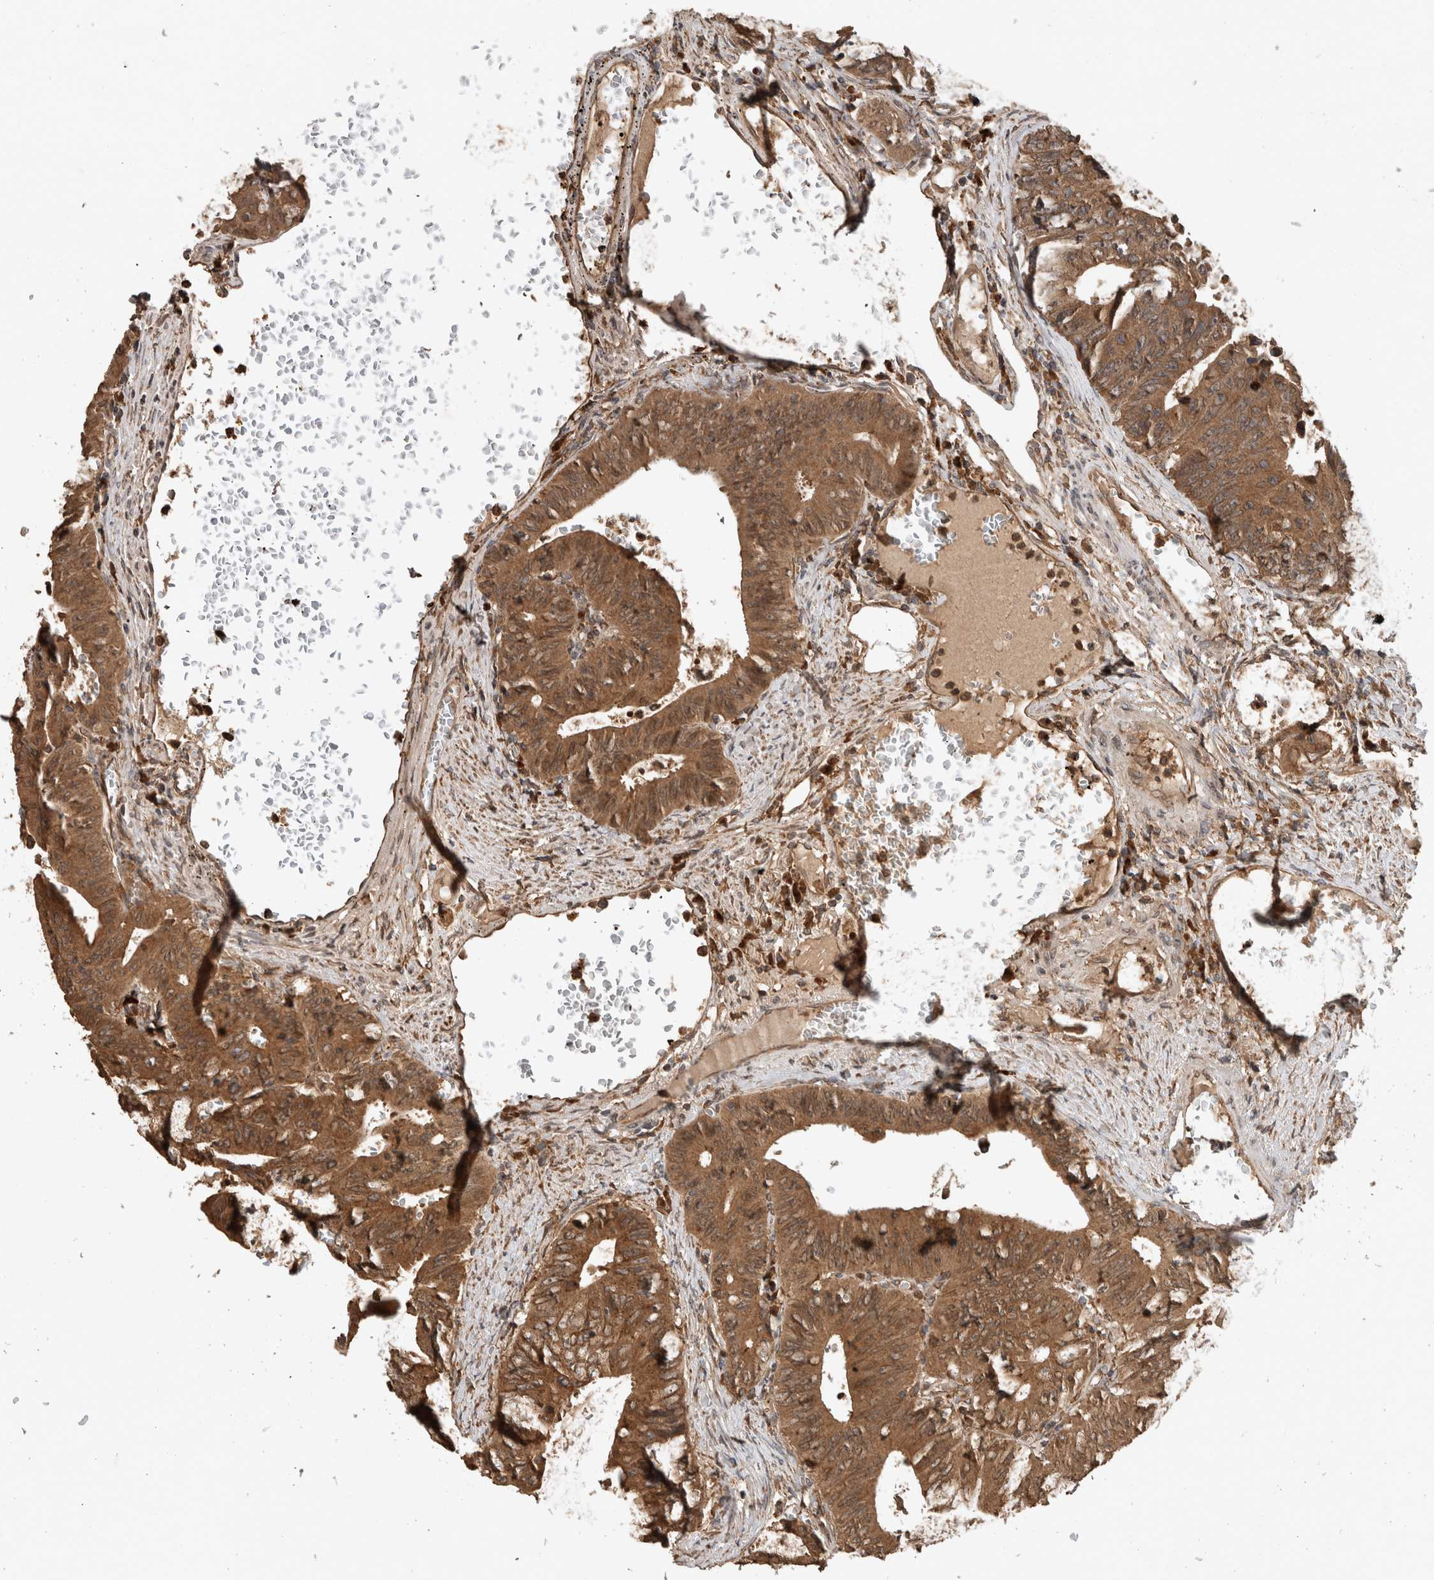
{"staining": {"intensity": "moderate", "quantity": ">75%", "location": "cytoplasmic/membranous"}, "tissue": "colorectal cancer", "cell_type": "Tumor cells", "image_type": "cancer", "snomed": [{"axis": "morphology", "description": "Adenocarcinoma, NOS"}, {"axis": "topography", "description": "Colon"}], "caption": "Protein expression analysis of human colorectal adenocarcinoma reveals moderate cytoplasmic/membranous staining in about >75% of tumor cells. The staining was performed using DAB to visualize the protein expression in brown, while the nuclei were stained in blue with hematoxylin (Magnification: 20x).", "gene": "OTUD7B", "patient": {"sex": "male", "age": 87}}